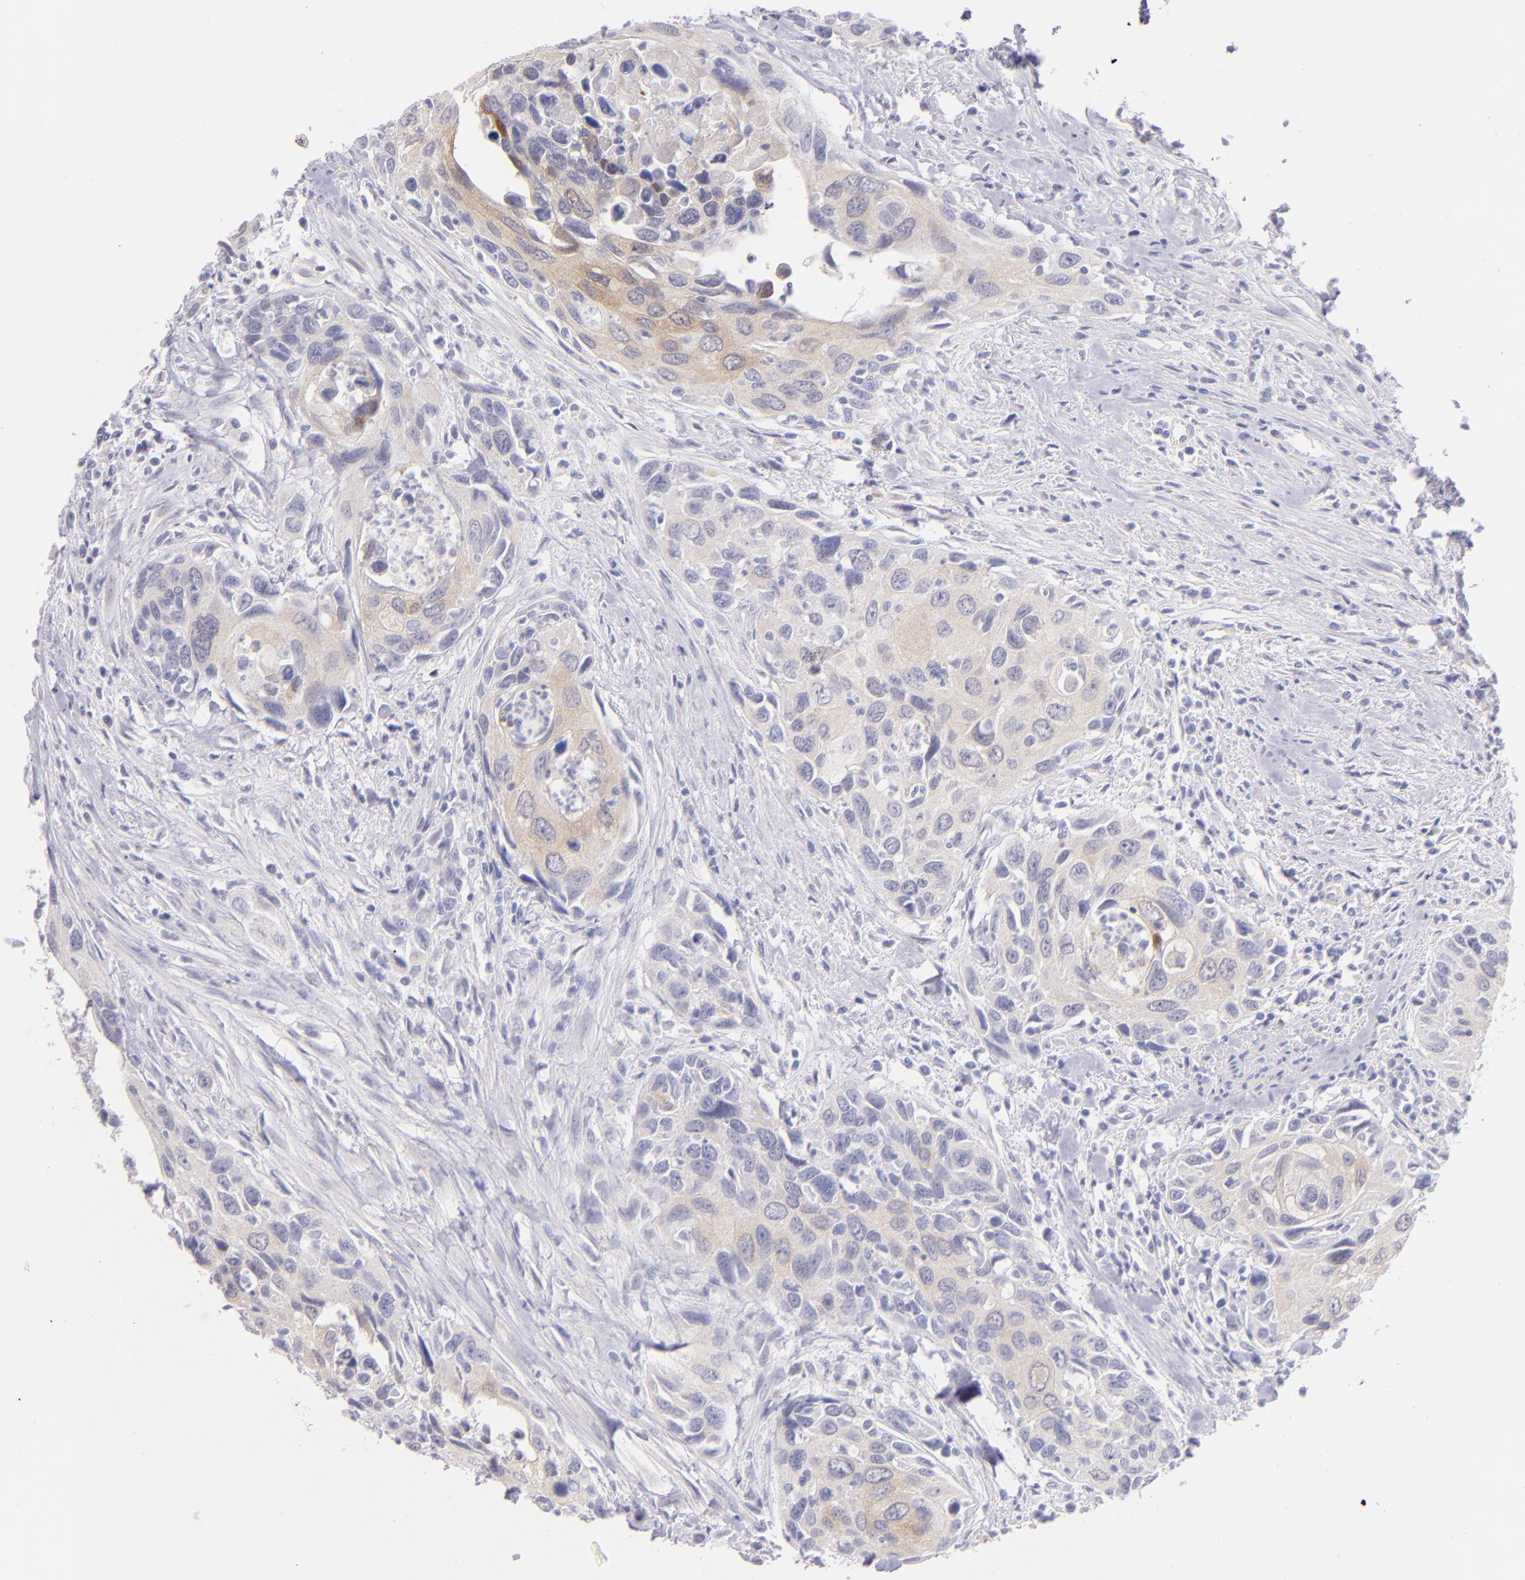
{"staining": {"intensity": "weak", "quantity": ">75%", "location": "cytoplasmic/membranous"}, "tissue": "urothelial cancer", "cell_type": "Tumor cells", "image_type": "cancer", "snomed": [{"axis": "morphology", "description": "Urothelial carcinoma, High grade"}, {"axis": "topography", "description": "Urinary bladder"}], "caption": "This is an image of immunohistochemistry (IHC) staining of high-grade urothelial carcinoma, which shows weak positivity in the cytoplasmic/membranous of tumor cells.", "gene": "SH2D4A", "patient": {"sex": "male", "age": 71}}